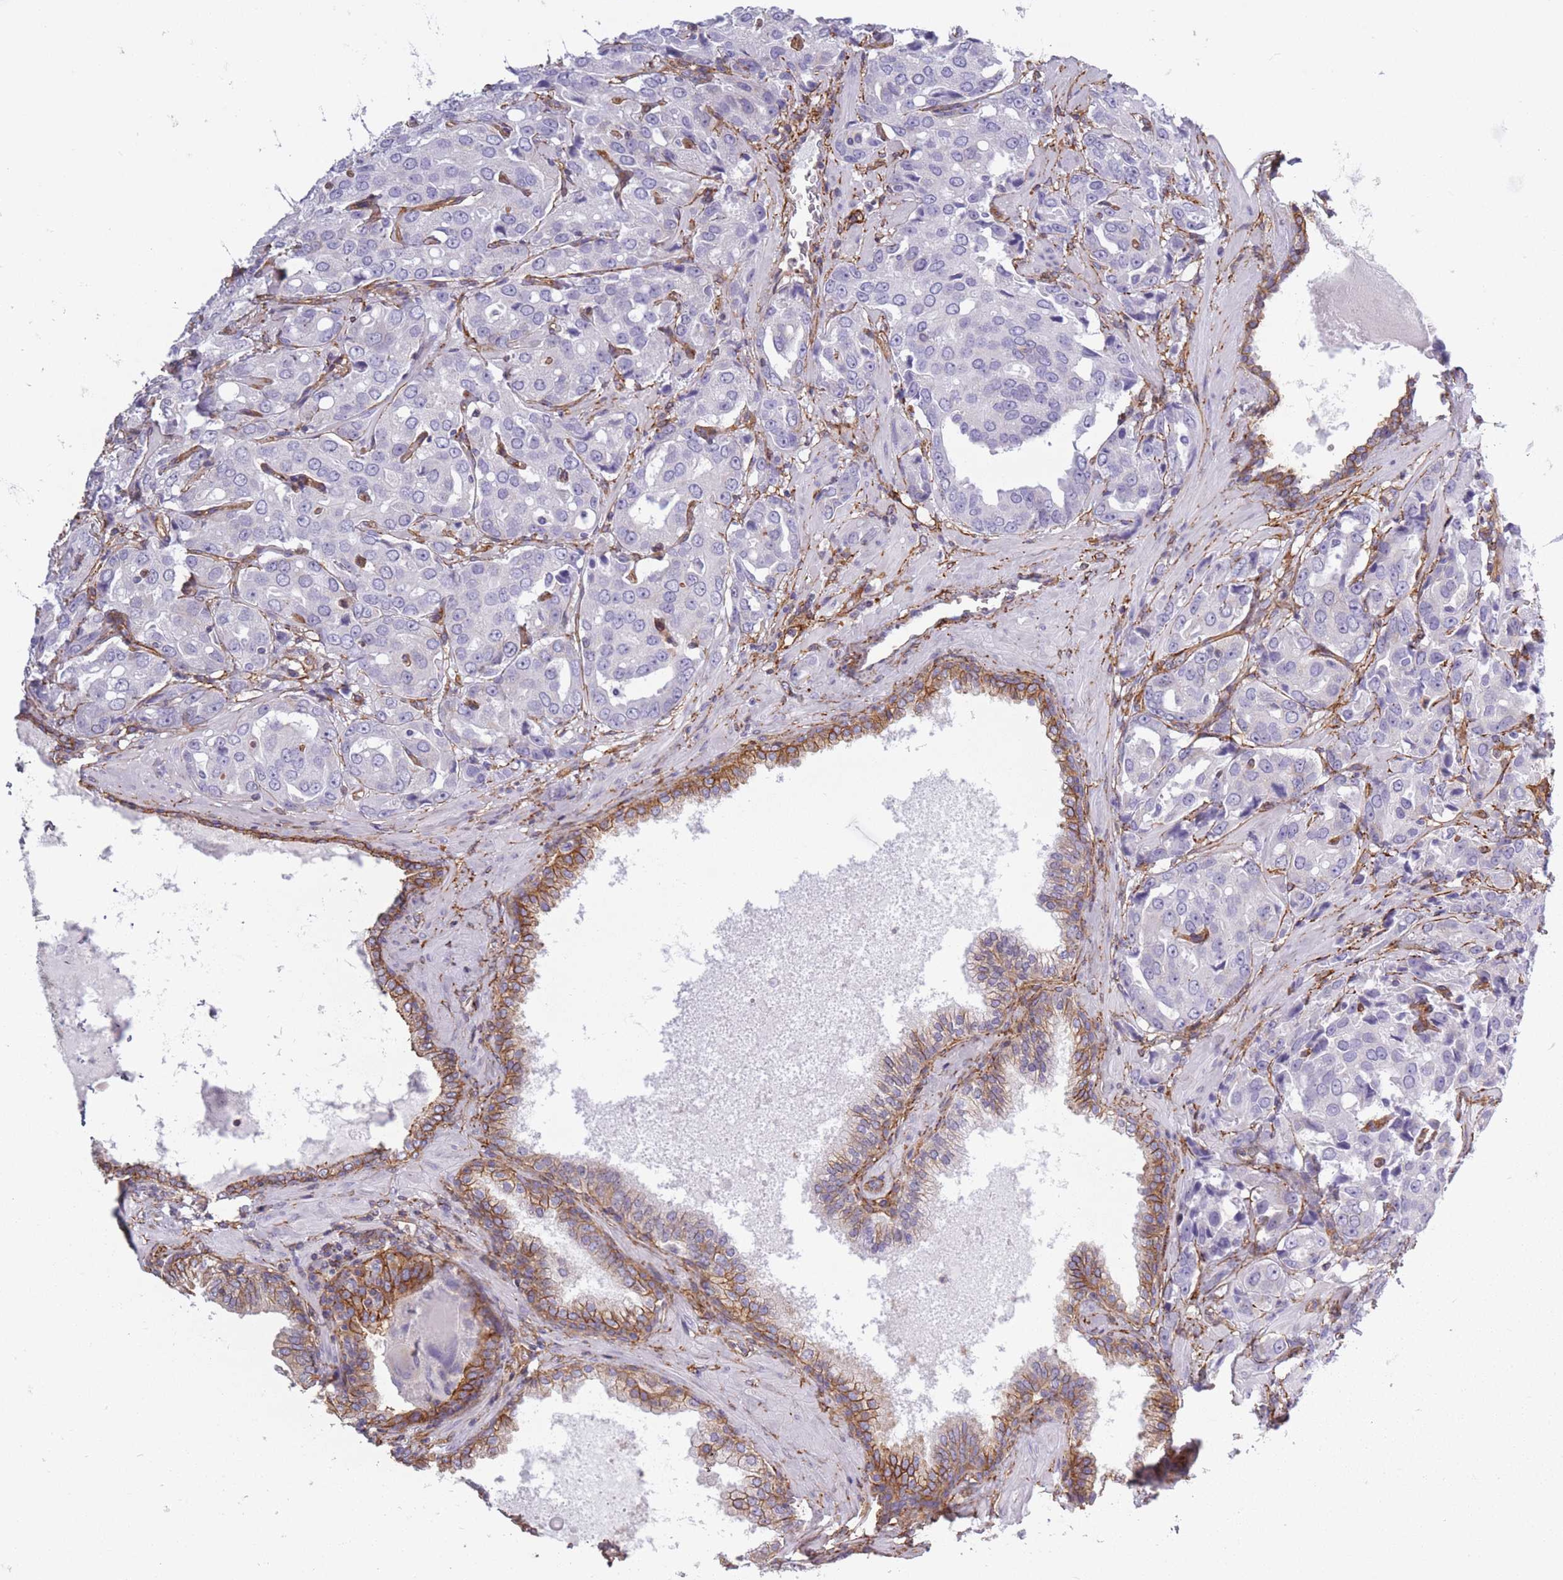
{"staining": {"intensity": "negative", "quantity": "none", "location": "none"}, "tissue": "prostate cancer", "cell_type": "Tumor cells", "image_type": "cancer", "snomed": [{"axis": "morphology", "description": "Adenocarcinoma, High grade"}, {"axis": "topography", "description": "Prostate"}], "caption": "The photomicrograph shows no significant staining in tumor cells of adenocarcinoma (high-grade) (prostate). (Brightfield microscopy of DAB (3,3'-diaminobenzidine) immunohistochemistry (IHC) at high magnification).", "gene": "ADD1", "patient": {"sex": "male", "age": 68}}